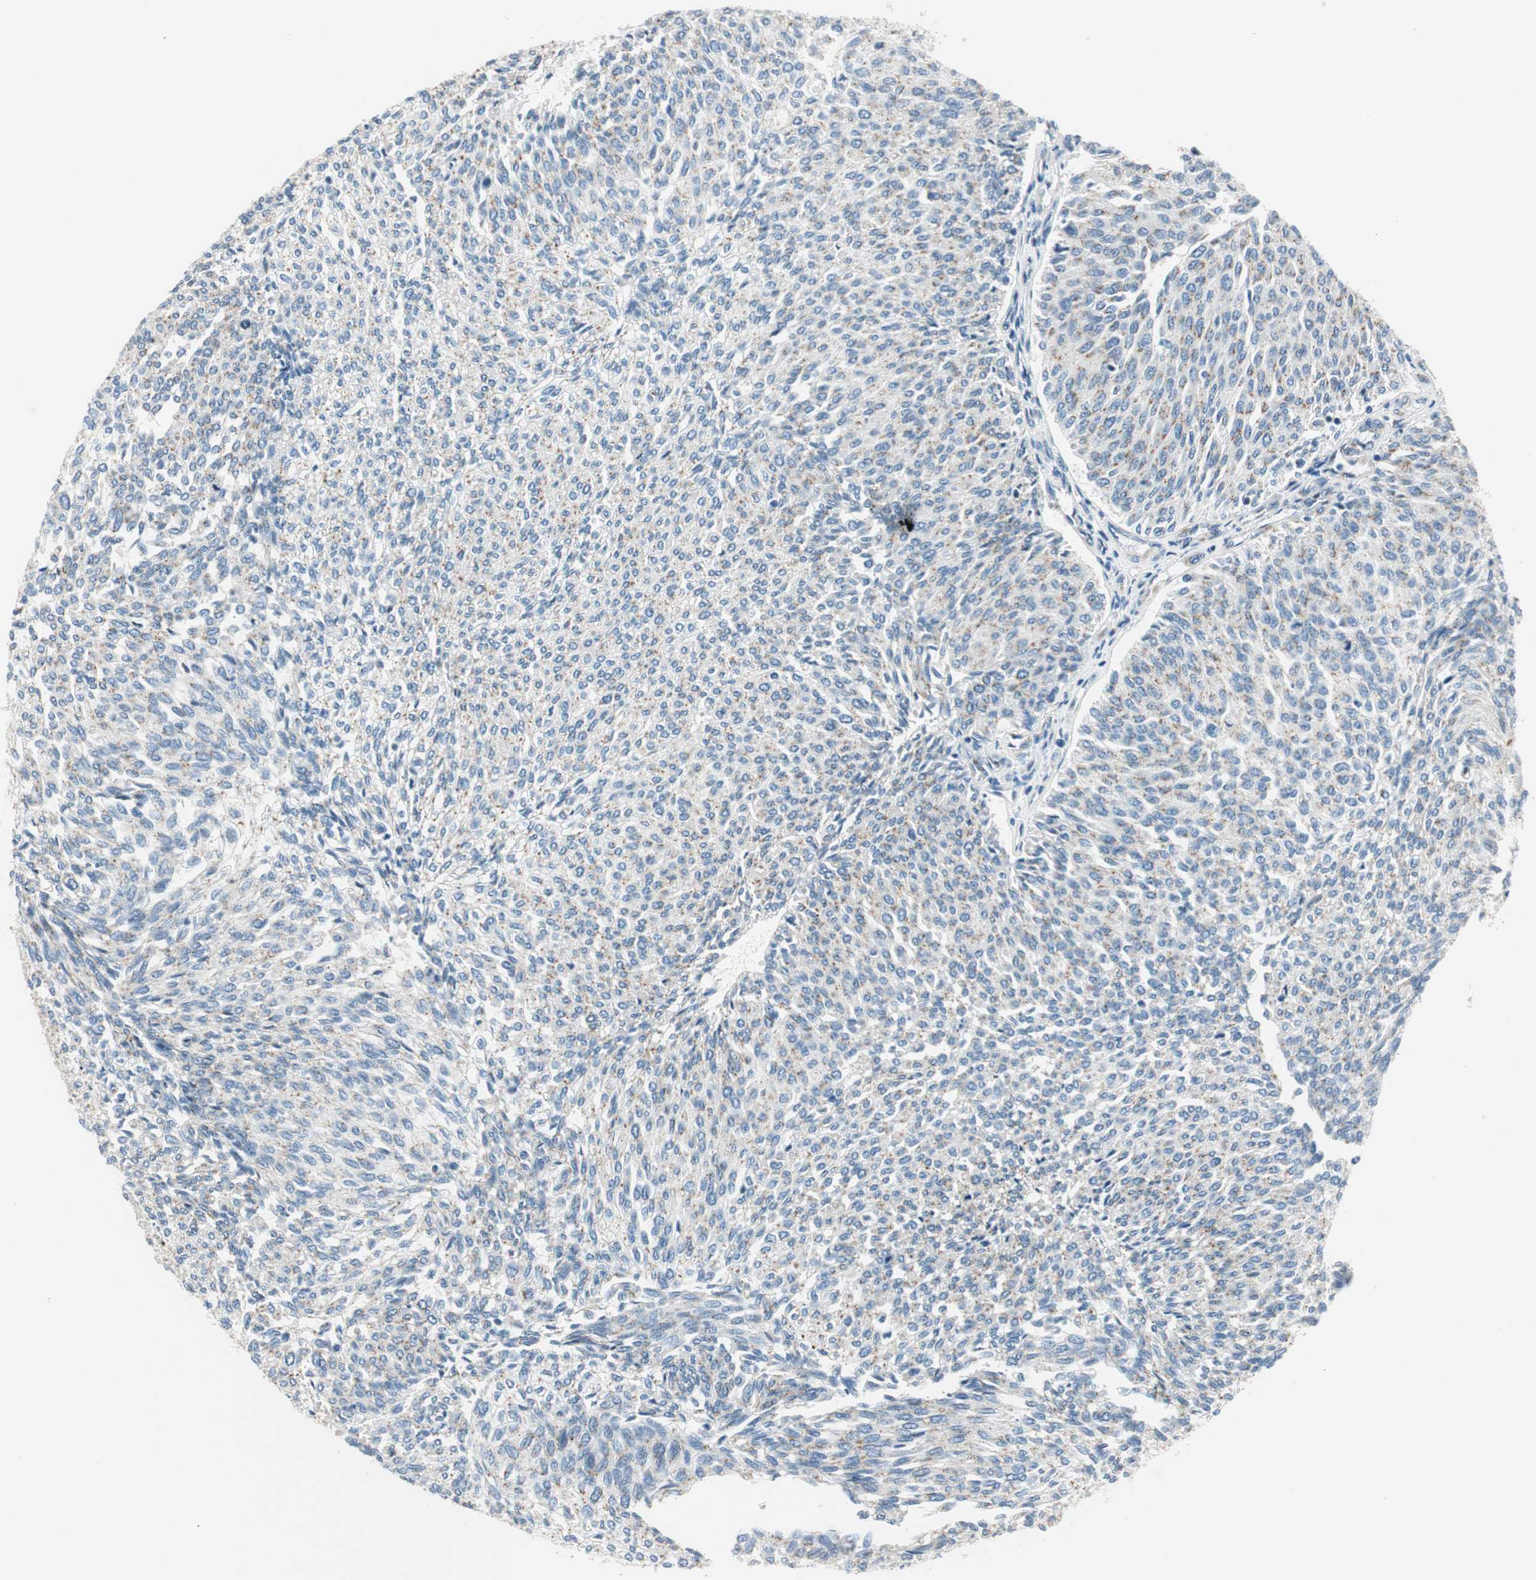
{"staining": {"intensity": "weak", "quantity": "25%-75%", "location": "cytoplasmic/membranous"}, "tissue": "urothelial cancer", "cell_type": "Tumor cells", "image_type": "cancer", "snomed": [{"axis": "morphology", "description": "Urothelial carcinoma, Low grade"}, {"axis": "topography", "description": "Urinary bladder"}], "caption": "Low-grade urothelial carcinoma stained with IHC displays weak cytoplasmic/membranous positivity in approximately 25%-75% of tumor cells.", "gene": "TMF1", "patient": {"sex": "female", "age": 79}}